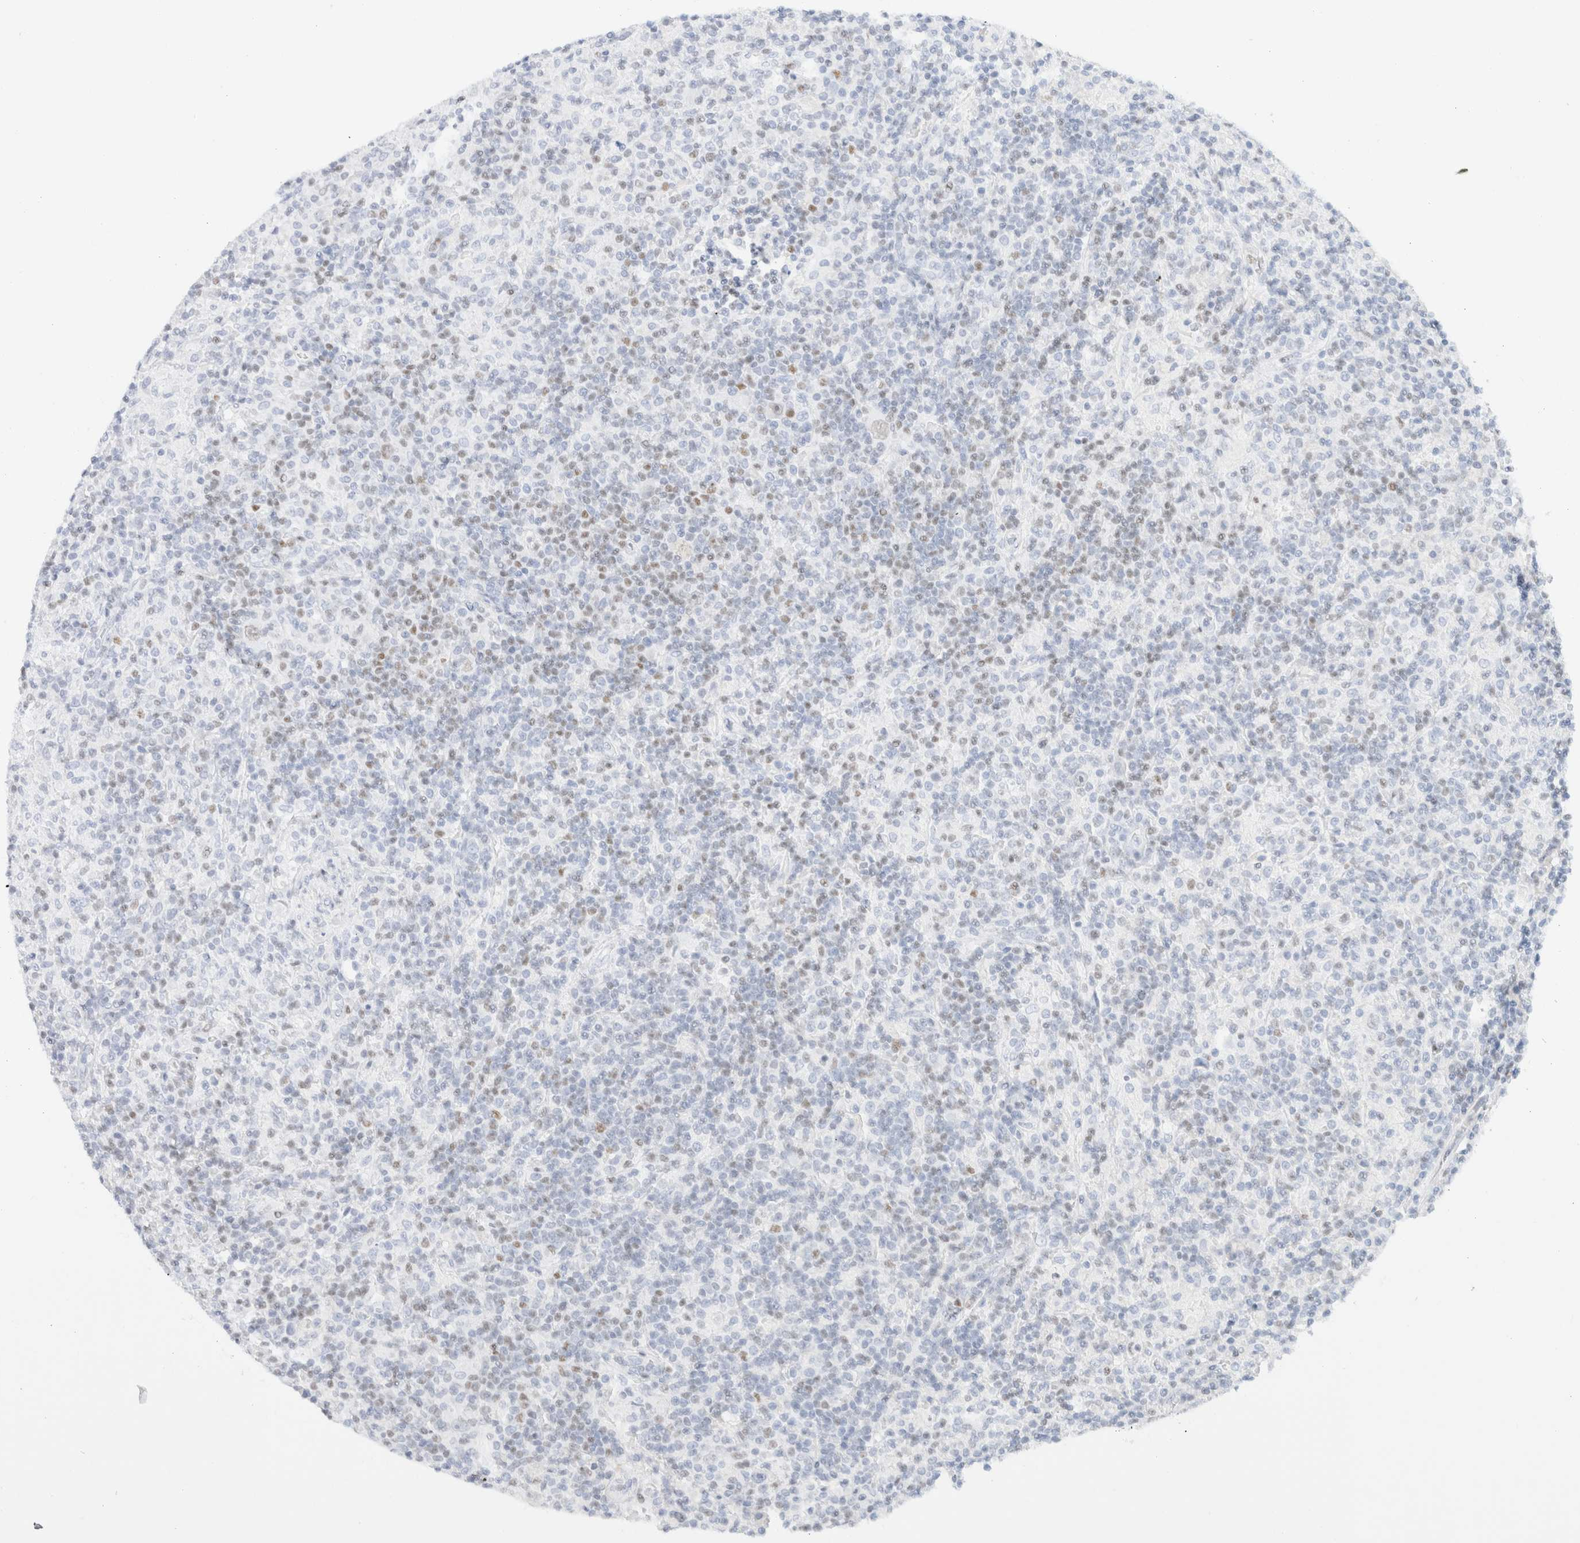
{"staining": {"intensity": "weak", "quantity": "<25%", "location": "nuclear"}, "tissue": "lymphoma", "cell_type": "Tumor cells", "image_type": "cancer", "snomed": [{"axis": "morphology", "description": "Hodgkin's disease, NOS"}, {"axis": "topography", "description": "Lymph node"}], "caption": "Immunohistochemical staining of human Hodgkin's disease demonstrates no significant positivity in tumor cells.", "gene": "IKZF3", "patient": {"sex": "male", "age": 70}}